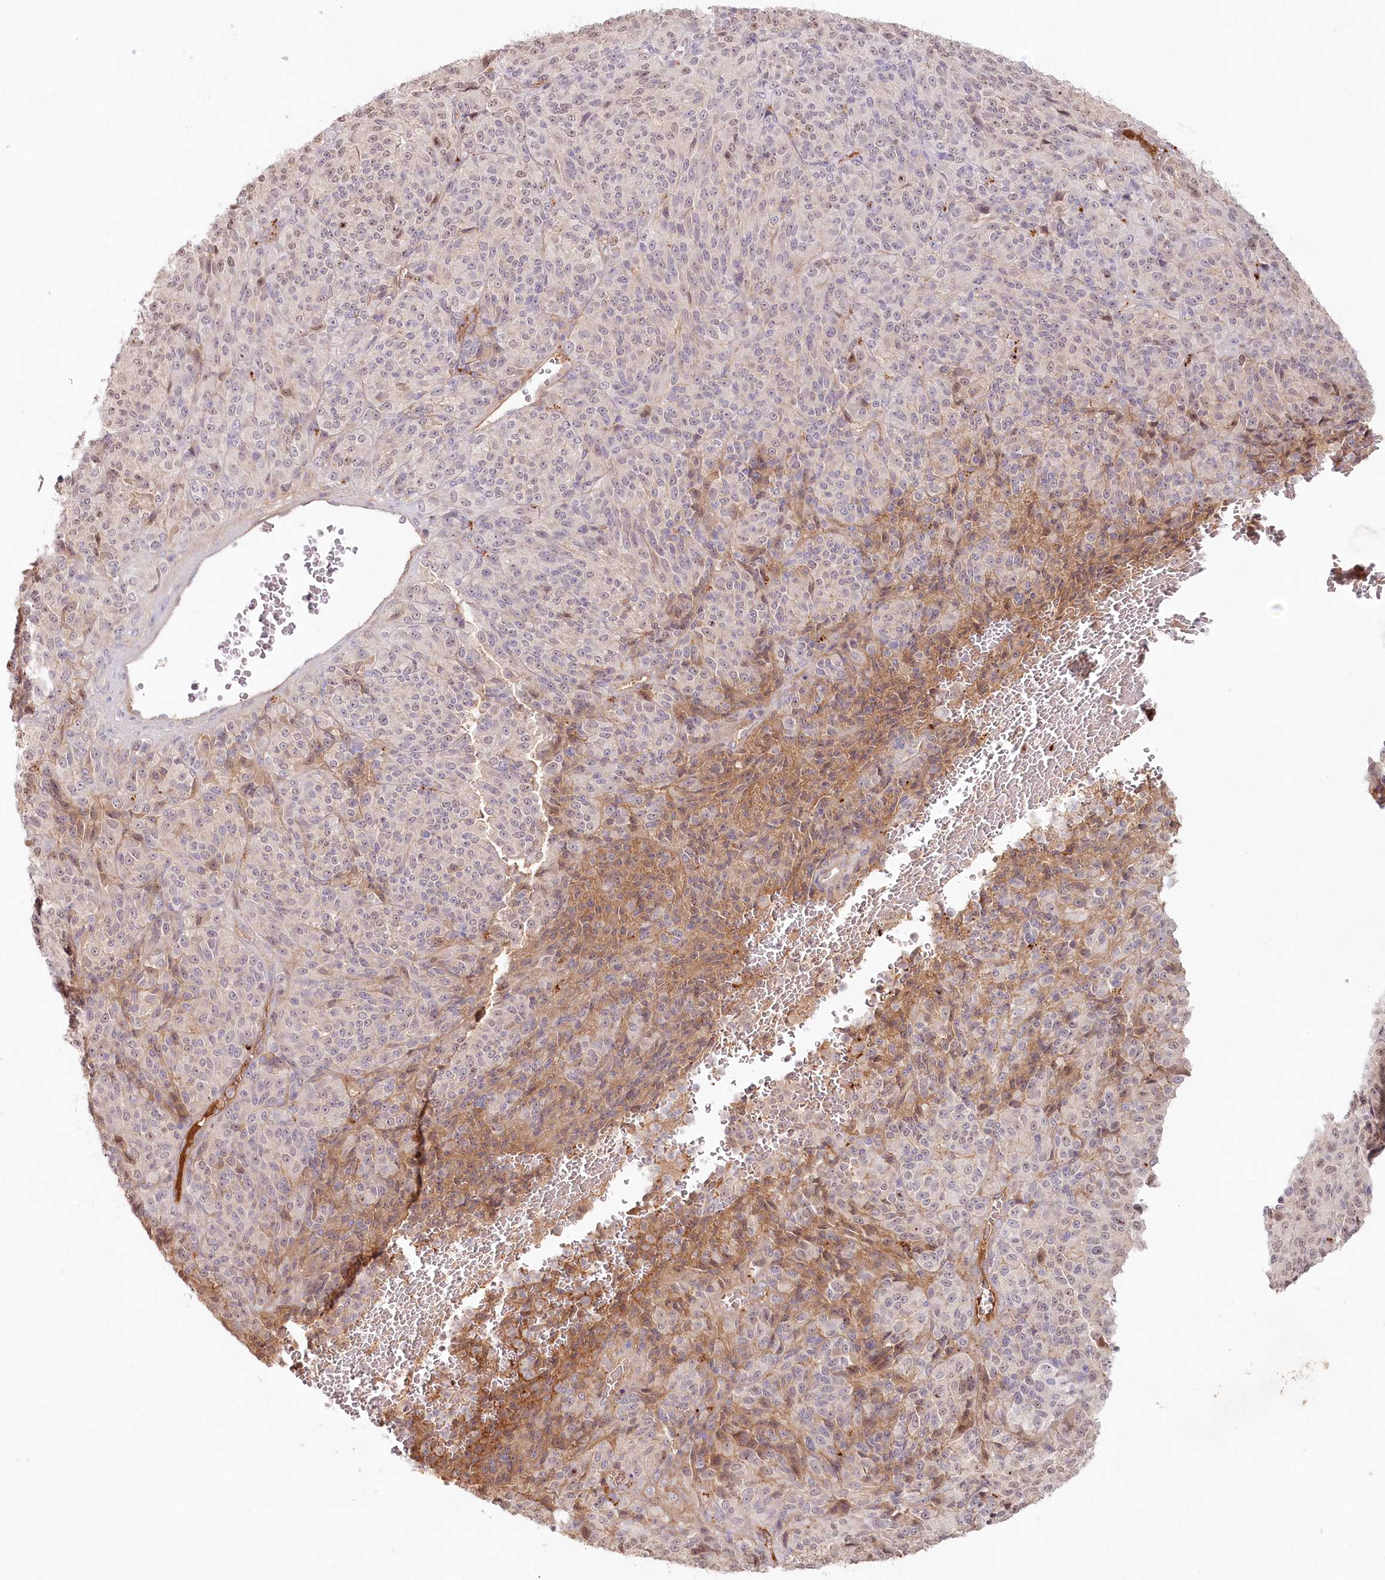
{"staining": {"intensity": "negative", "quantity": "none", "location": "none"}, "tissue": "melanoma", "cell_type": "Tumor cells", "image_type": "cancer", "snomed": [{"axis": "morphology", "description": "Malignant melanoma, Metastatic site"}, {"axis": "topography", "description": "Brain"}], "caption": "Tumor cells are negative for brown protein staining in malignant melanoma (metastatic site). Brightfield microscopy of immunohistochemistry stained with DAB (3,3'-diaminobenzidine) (brown) and hematoxylin (blue), captured at high magnification.", "gene": "PSAPL1", "patient": {"sex": "female", "age": 56}}